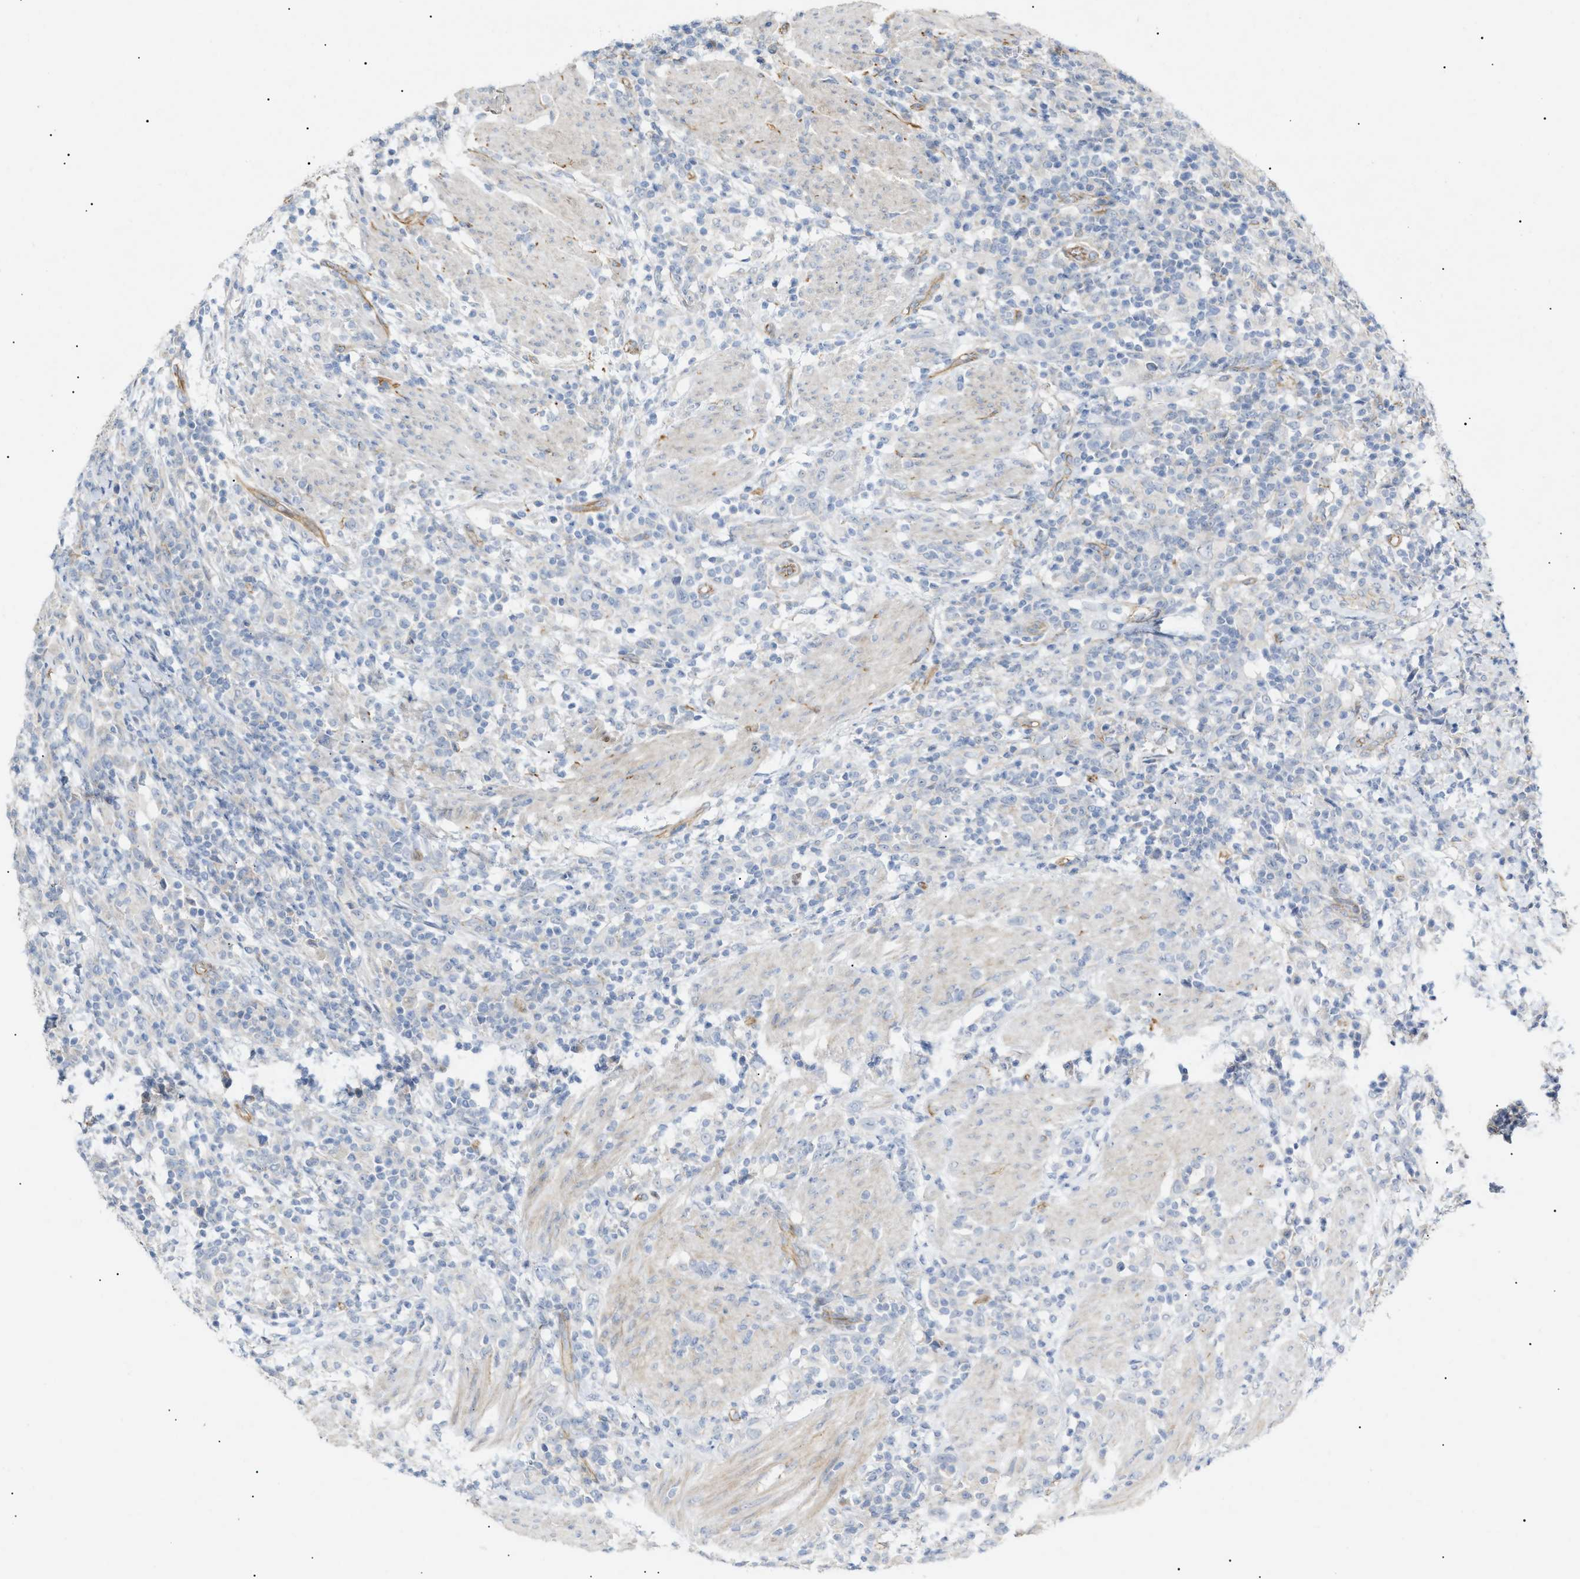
{"staining": {"intensity": "negative", "quantity": "none", "location": "none"}, "tissue": "urothelial cancer", "cell_type": "Tumor cells", "image_type": "cancer", "snomed": [{"axis": "morphology", "description": "Urothelial carcinoma, High grade"}, {"axis": "topography", "description": "Urinary bladder"}], "caption": "This is an immunohistochemistry (IHC) micrograph of urothelial carcinoma (high-grade). There is no positivity in tumor cells.", "gene": "ZFHX2", "patient": {"sex": "male", "age": 61}}